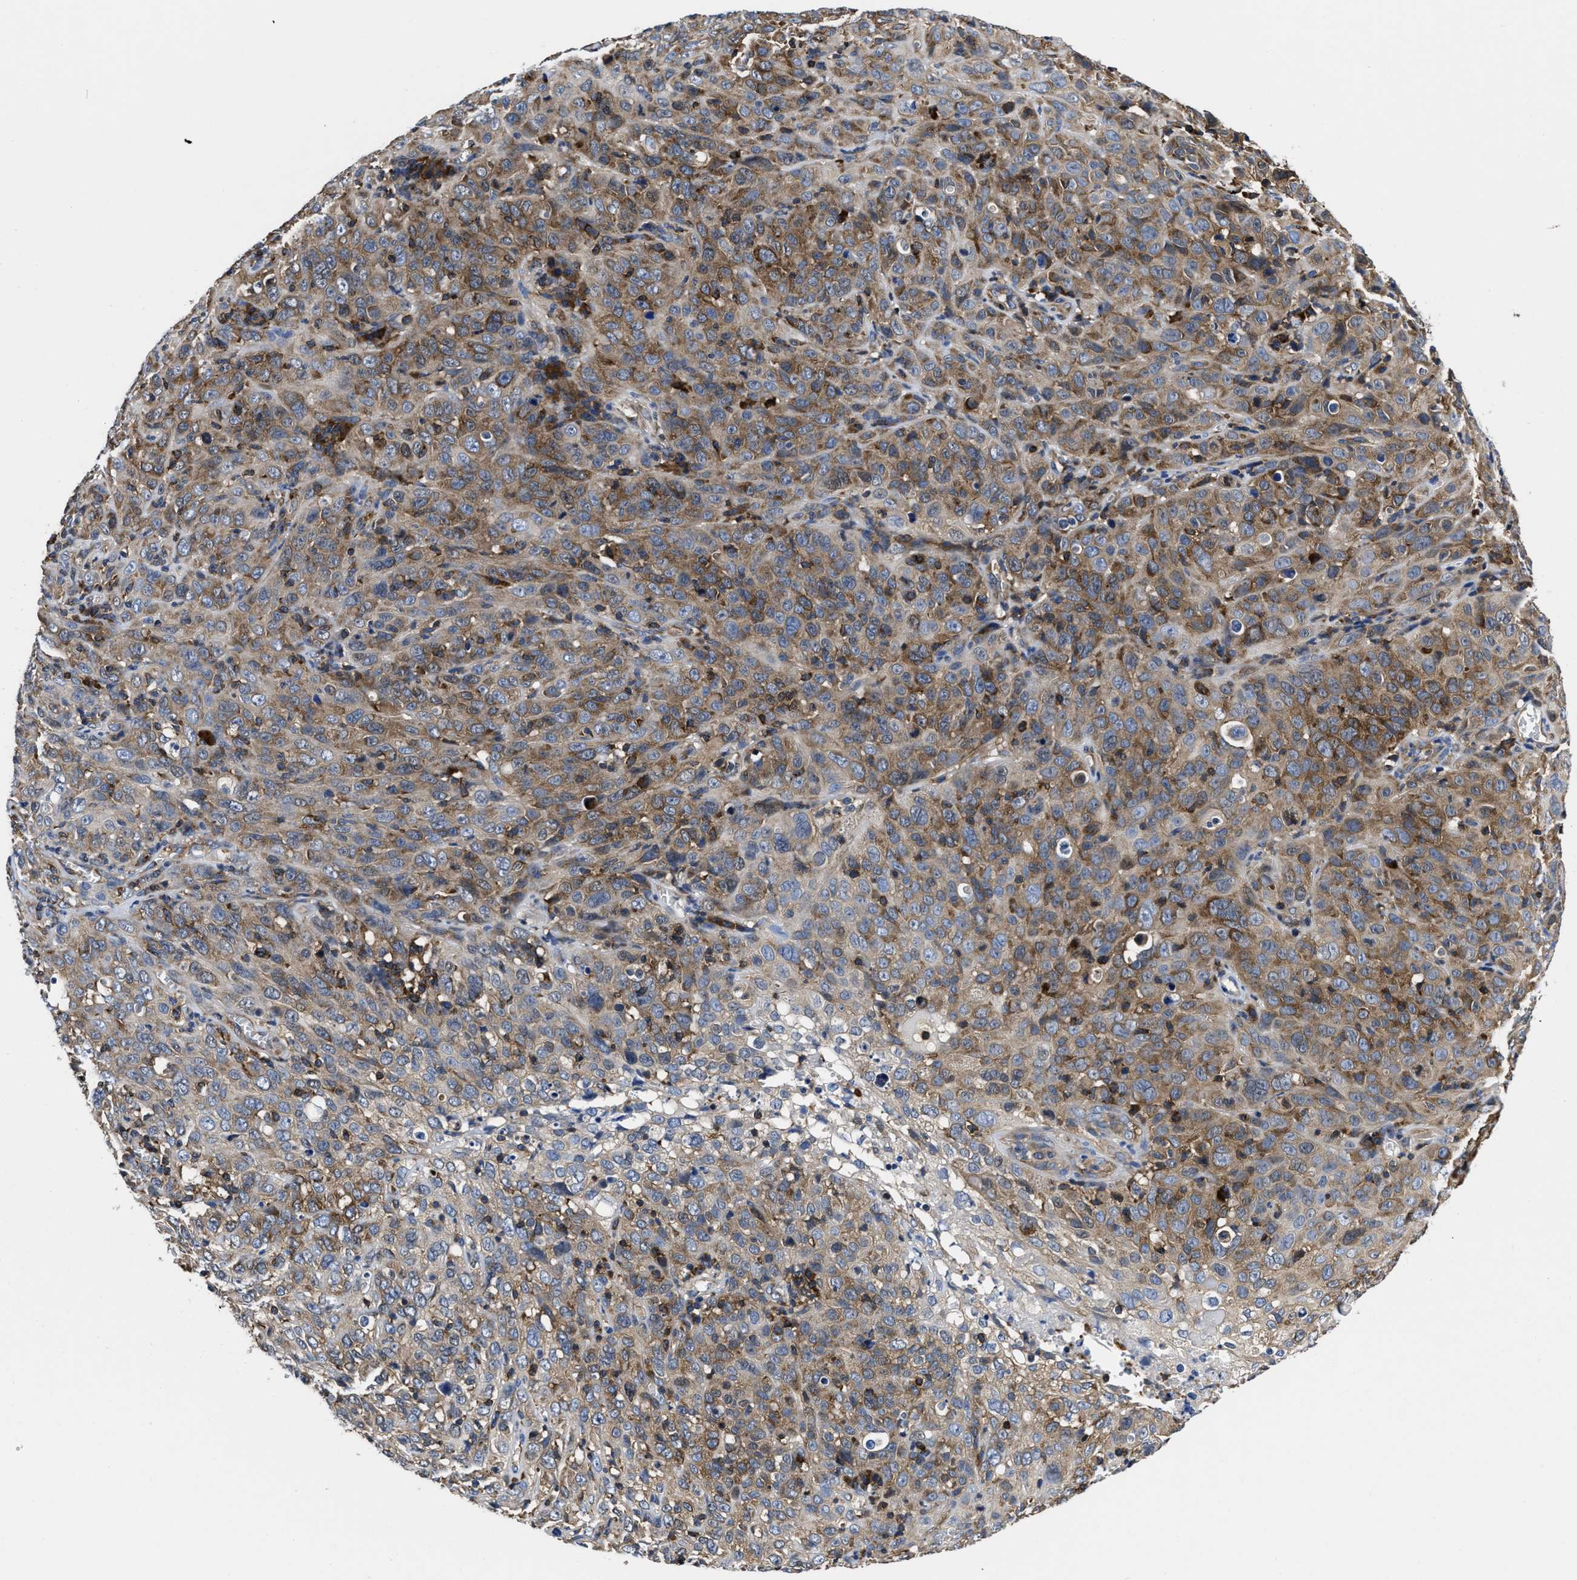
{"staining": {"intensity": "moderate", "quantity": ">75%", "location": "cytoplasmic/membranous"}, "tissue": "cervical cancer", "cell_type": "Tumor cells", "image_type": "cancer", "snomed": [{"axis": "morphology", "description": "Squamous cell carcinoma, NOS"}, {"axis": "topography", "description": "Cervix"}], "caption": "Human cervical cancer (squamous cell carcinoma) stained for a protein (brown) exhibits moderate cytoplasmic/membranous positive staining in about >75% of tumor cells.", "gene": "YARS1", "patient": {"sex": "female", "age": 46}}